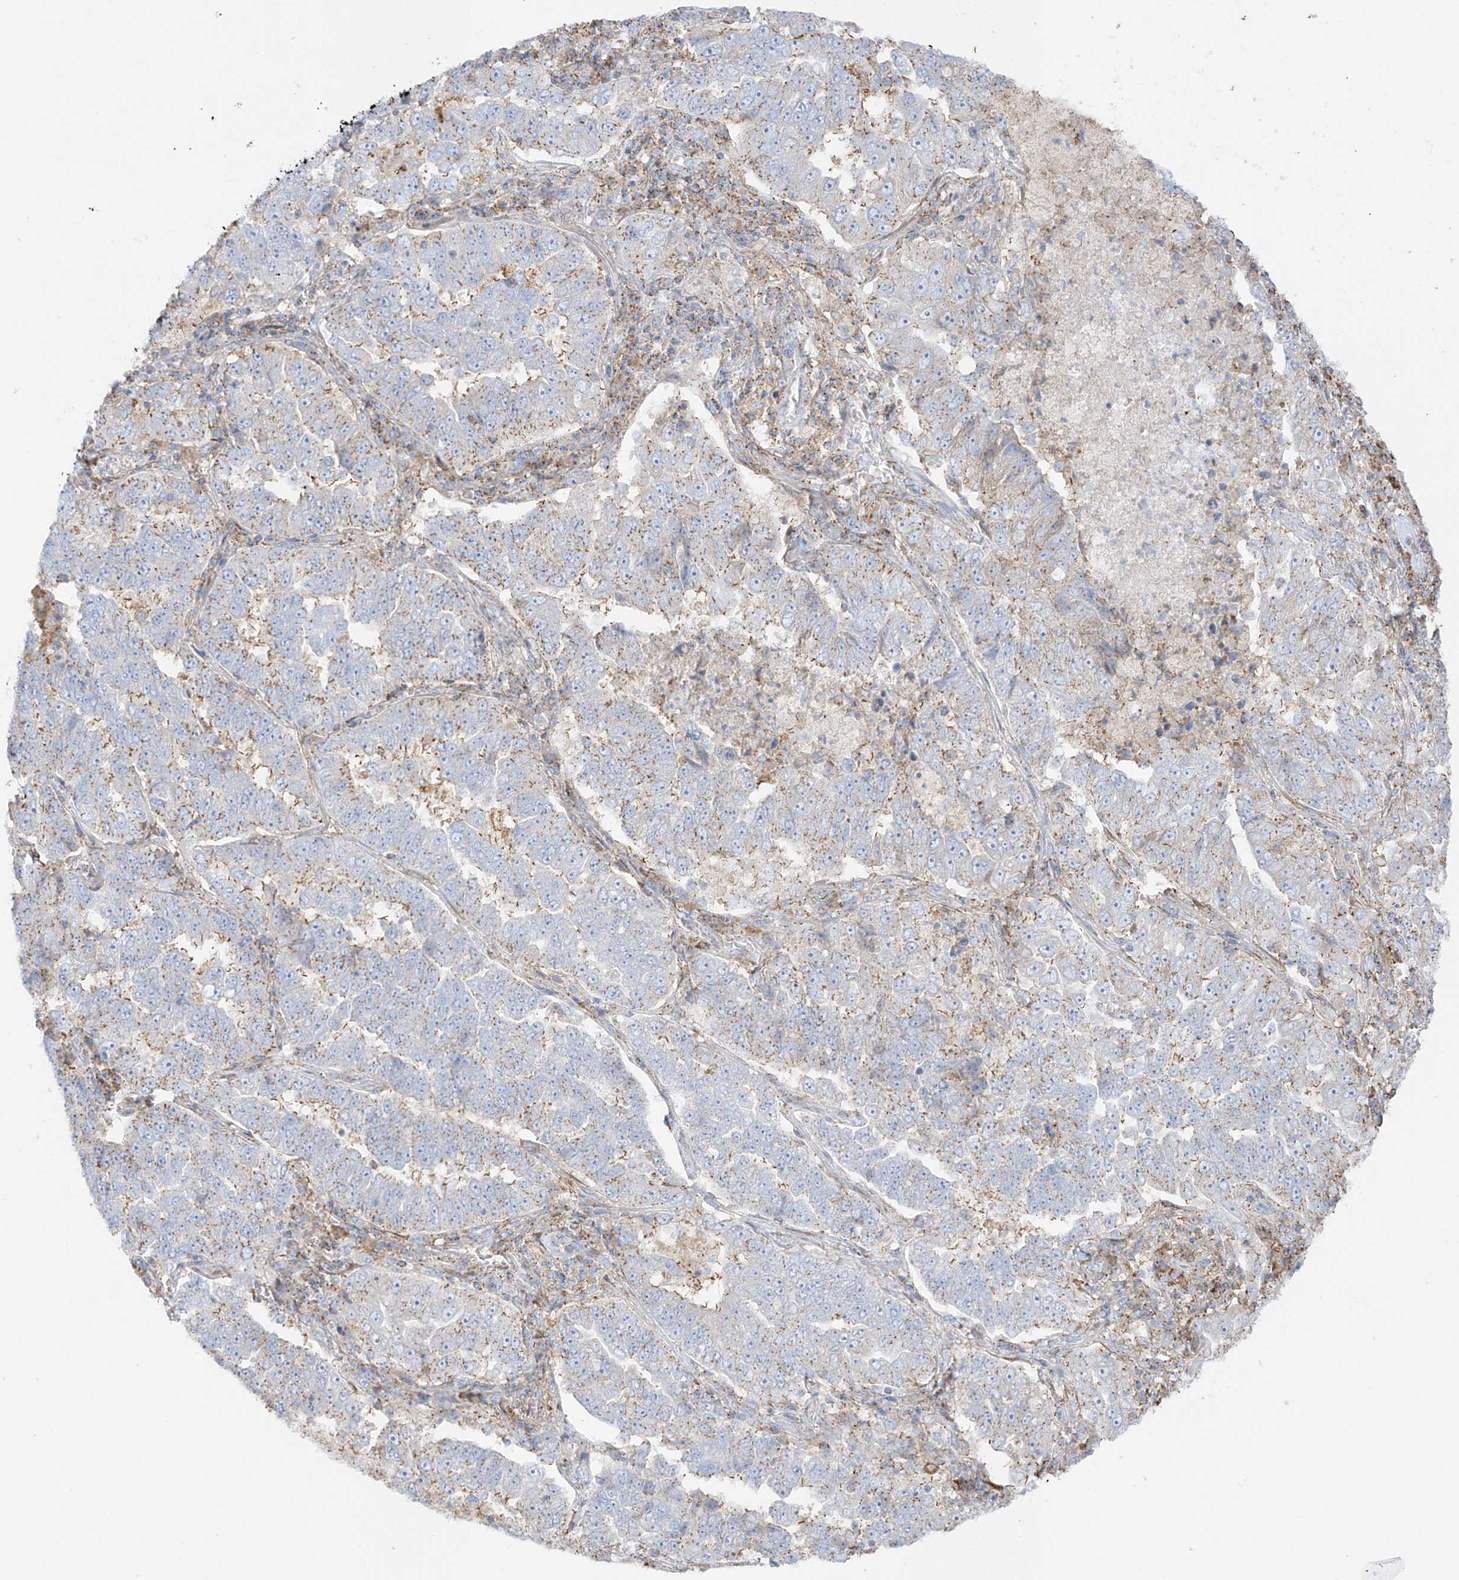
{"staining": {"intensity": "moderate", "quantity": "25%-75%", "location": "cytoplasmic/membranous"}, "tissue": "lung cancer", "cell_type": "Tumor cells", "image_type": "cancer", "snomed": [{"axis": "morphology", "description": "Adenocarcinoma, NOS"}, {"axis": "topography", "description": "Lung"}], "caption": "Adenocarcinoma (lung) tissue displays moderate cytoplasmic/membranous positivity in approximately 25%-75% of tumor cells", "gene": "XKR3", "patient": {"sex": "female", "age": 51}}